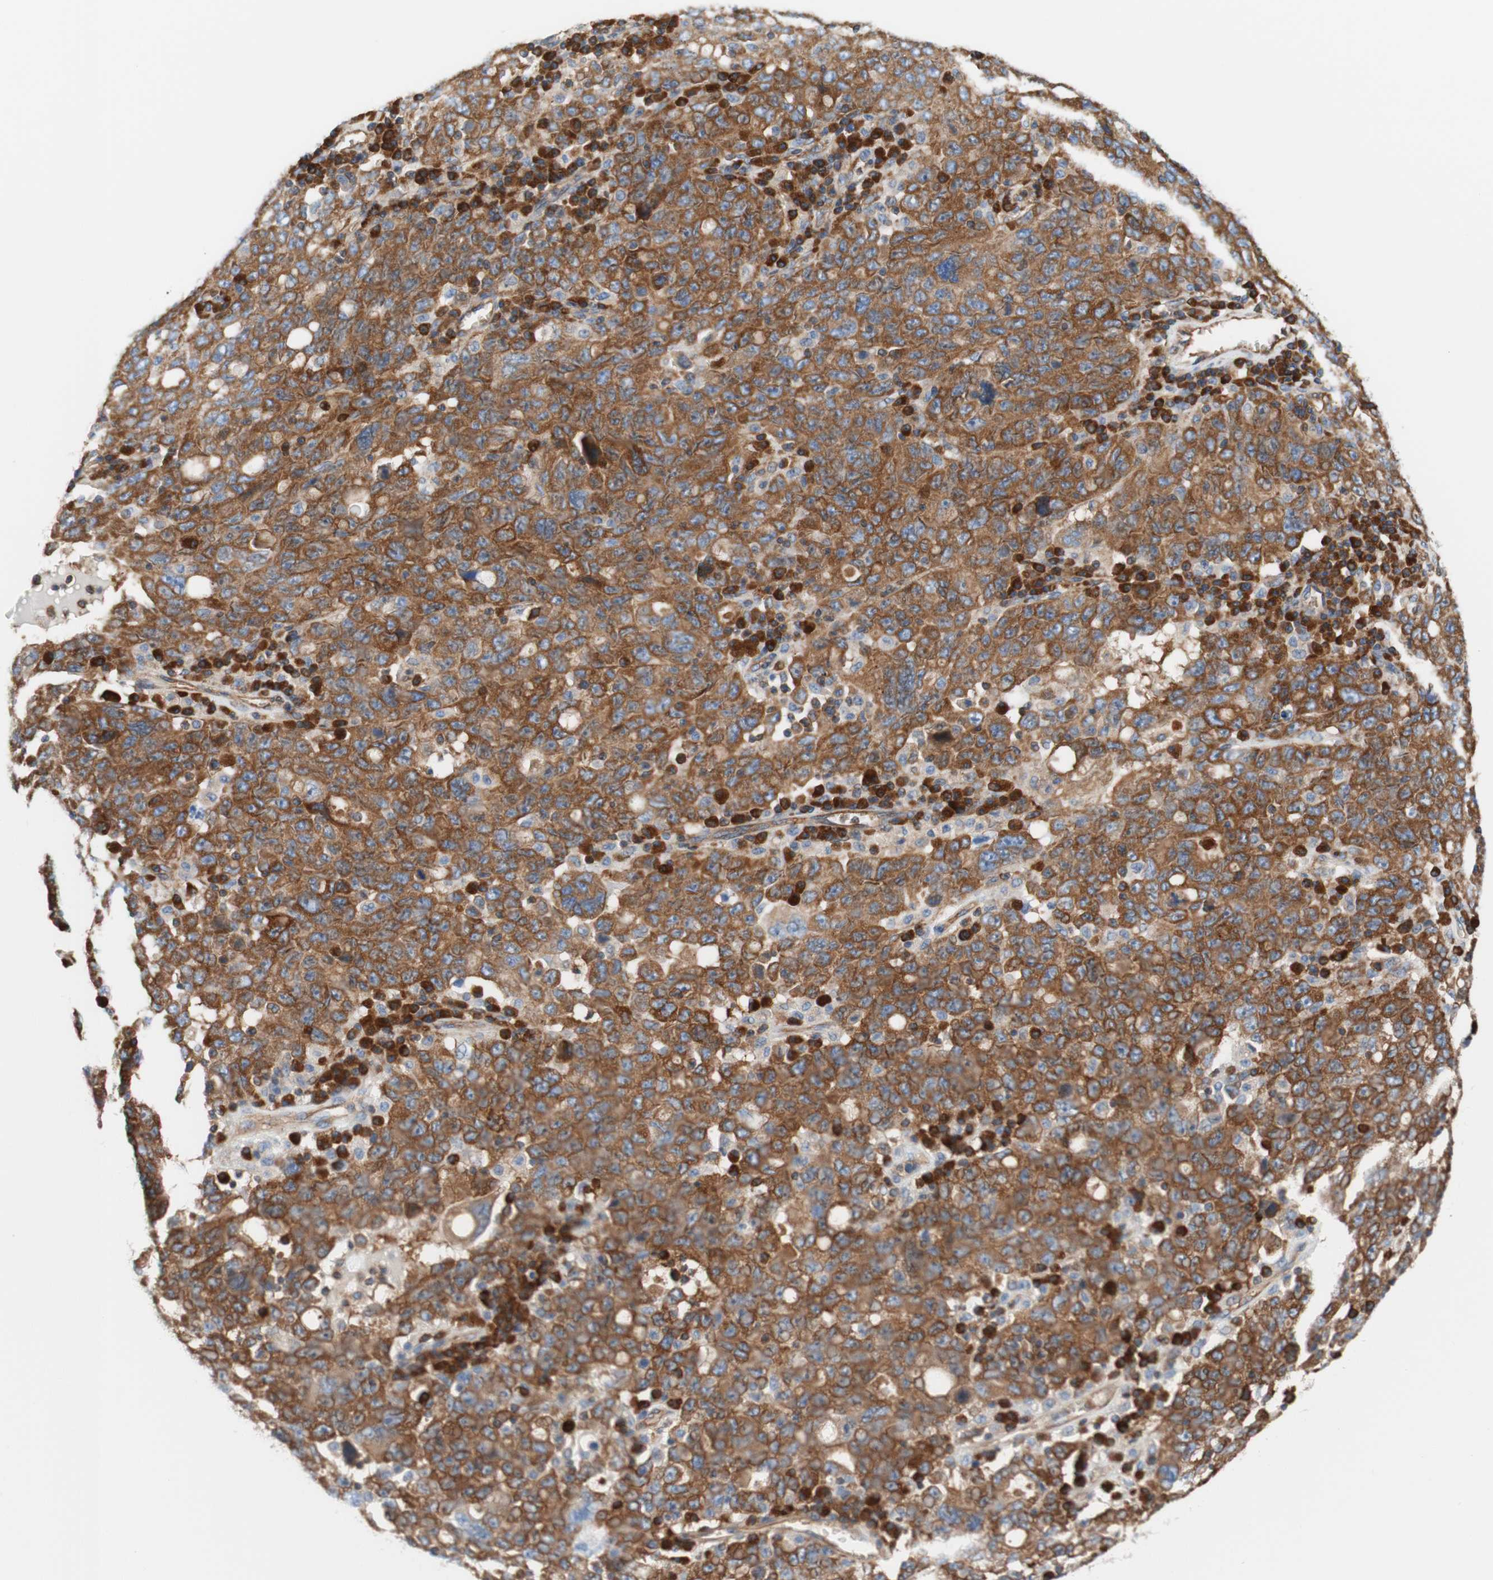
{"staining": {"intensity": "moderate", "quantity": ">75%", "location": "cytoplasmic/membranous"}, "tissue": "ovarian cancer", "cell_type": "Tumor cells", "image_type": "cancer", "snomed": [{"axis": "morphology", "description": "Carcinoma, endometroid"}, {"axis": "topography", "description": "Ovary"}], "caption": "Tumor cells display moderate cytoplasmic/membranous staining in approximately >75% of cells in ovarian endometroid carcinoma.", "gene": "STOM", "patient": {"sex": "female", "age": 62}}